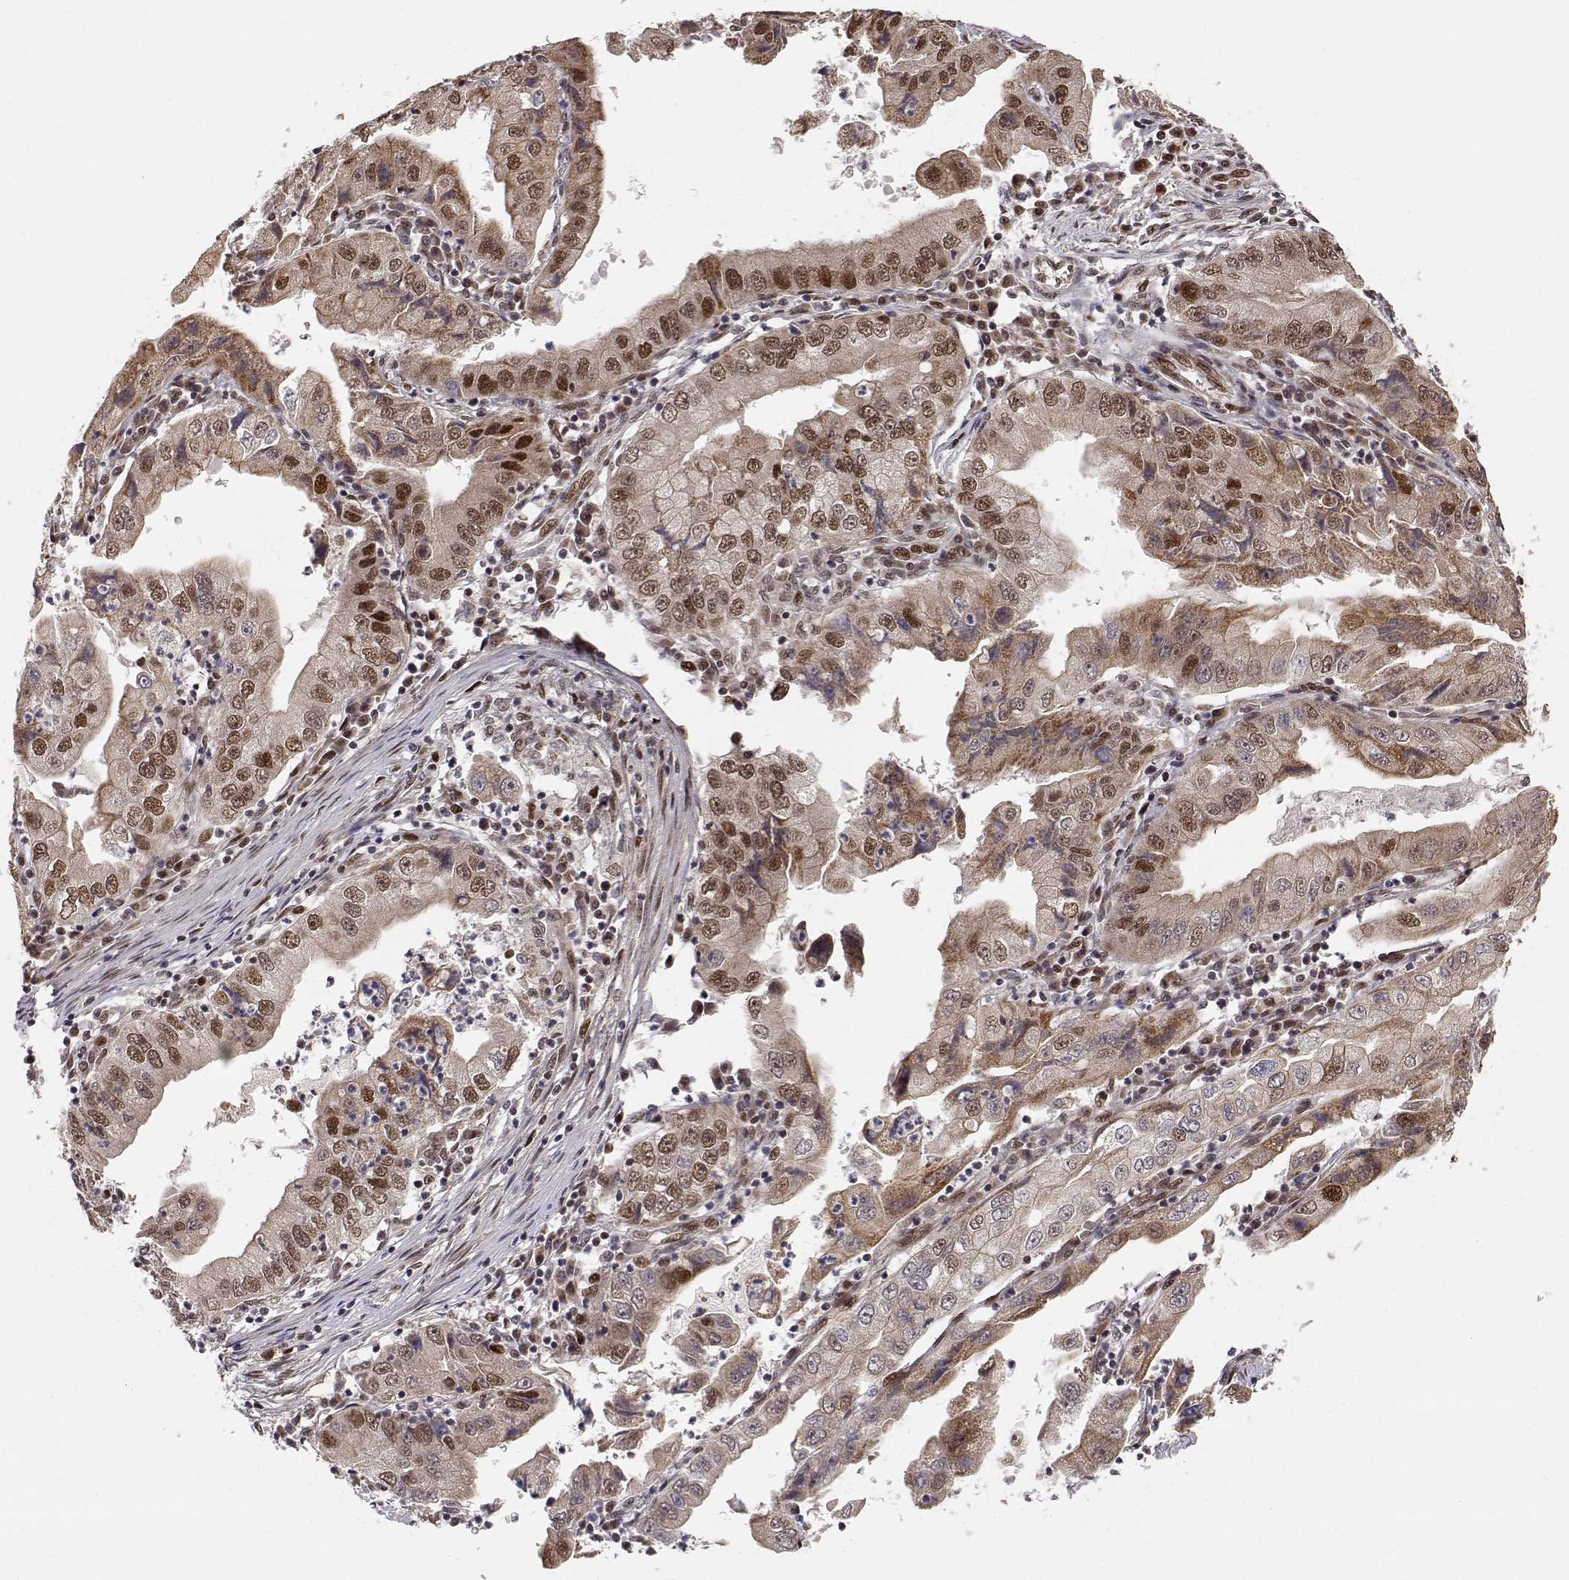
{"staining": {"intensity": "moderate", "quantity": ">75%", "location": "nuclear"}, "tissue": "stomach cancer", "cell_type": "Tumor cells", "image_type": "cancer", "snomed": [{"axis": "morphology", "description": "Adenocarcinoma, NOS"}, {"axis": "topography", "description": "Stomach"}], "caption": "An IHC histopathology image of tumor tissue is shown. Protein staining in brown highlights moderate nuclear positivity in adenocarcinoma (stomach) within tumor cells. (IHC, brightfield microscopy, high magnification).", "gene": "BRCA1", "patient": {"sex": "male", "age": 76}}